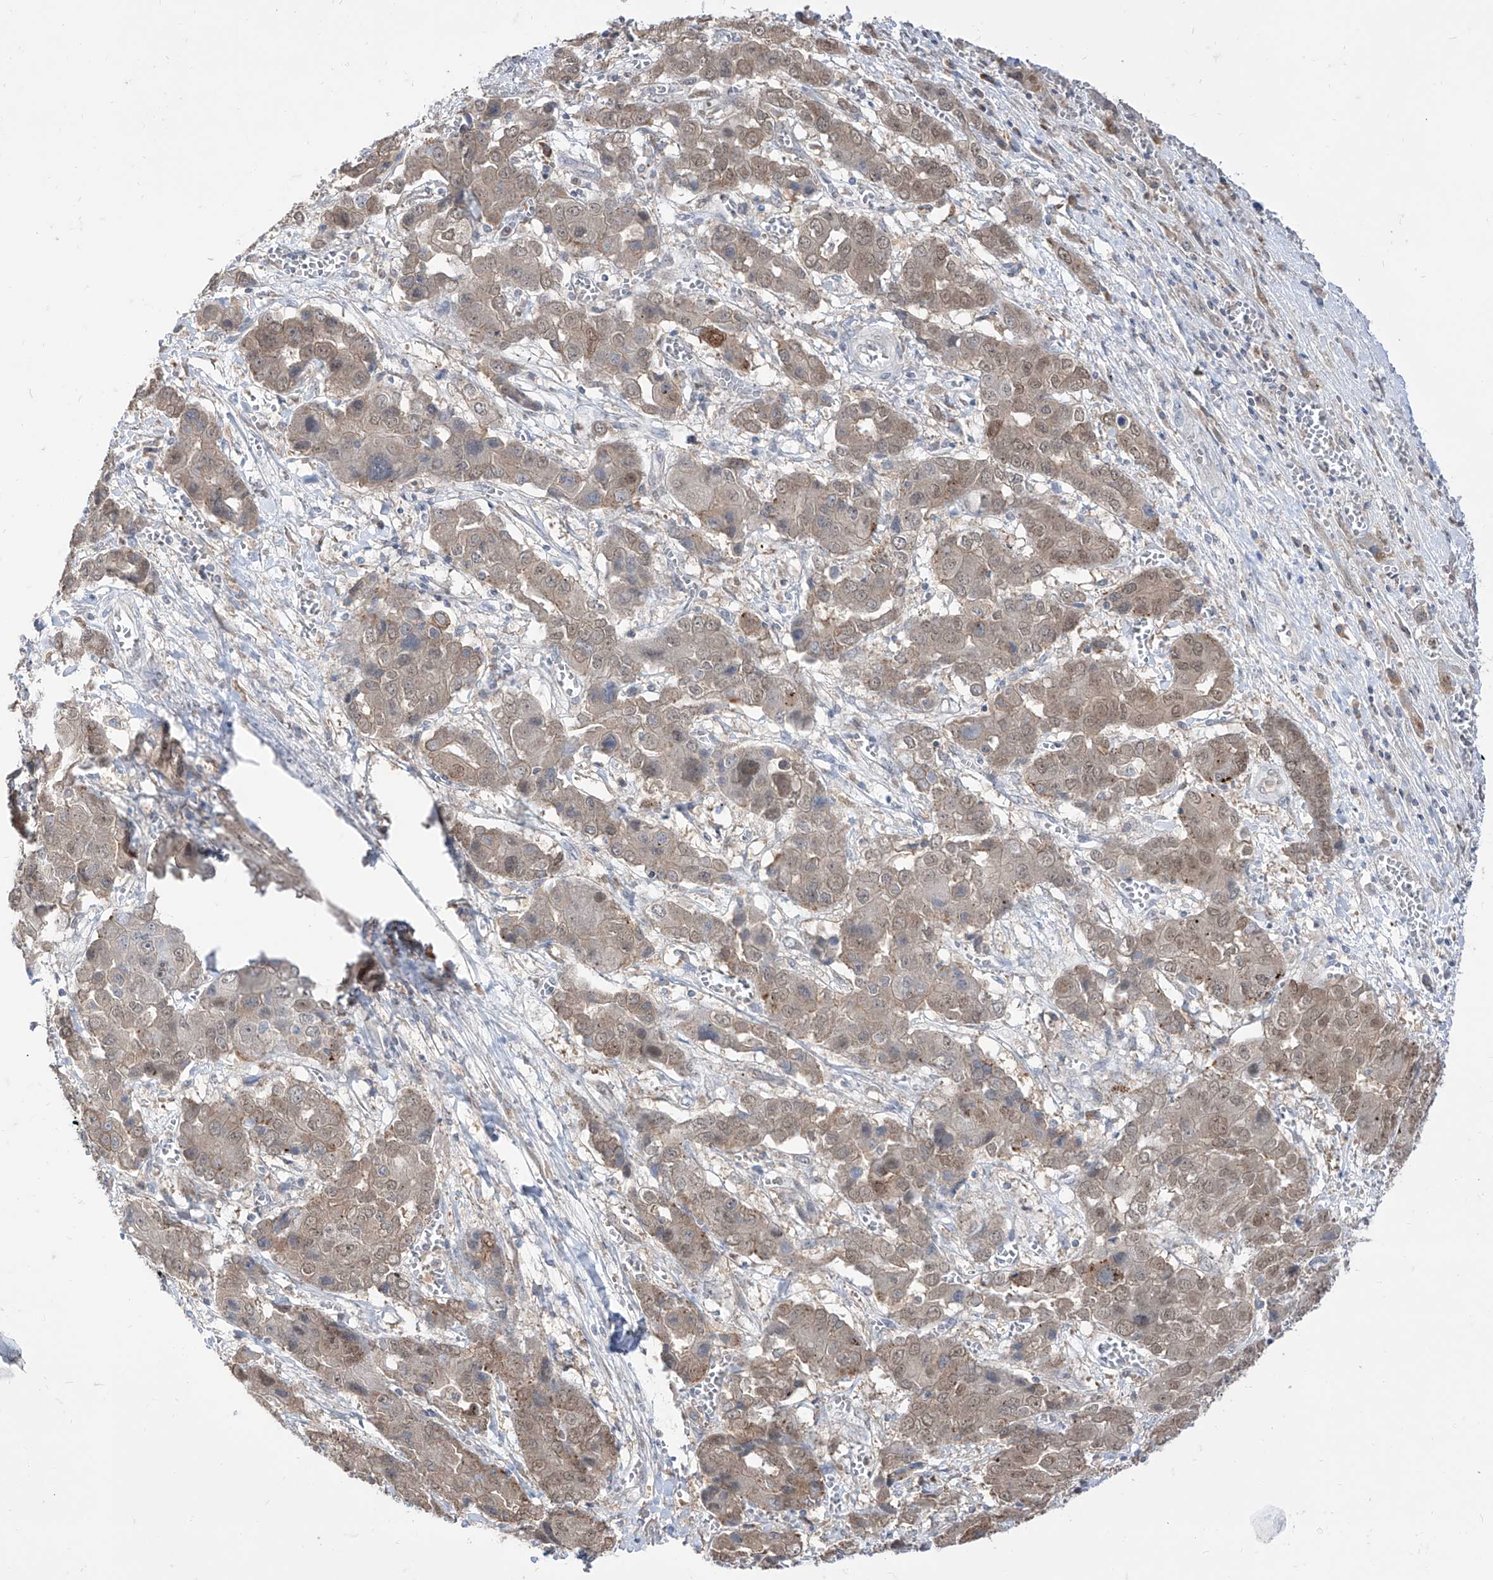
{"staining": {"intensity": "weak", "quantity": ">75%", "location": "cytoplasmic/membranous,nuclear"}, "tissue": "liver cancer", "cell_type": "Tumor cells", "image_type": "cancer", "snomed": [{"axis": "morphology", "description": "Cholangiocarcinoma"}, {"axis": "topography", "description": "Liver"}], "caption": "Immunohistochemistry (IHC) (DAB) staining of human liver cholangiocarcinoma exhibits weak cytoplasmic/membranous and nuclear protein staining in about >75% of tumor cells.", "gene": "BROX", "patient": {"sex": "male", "age": 67}}